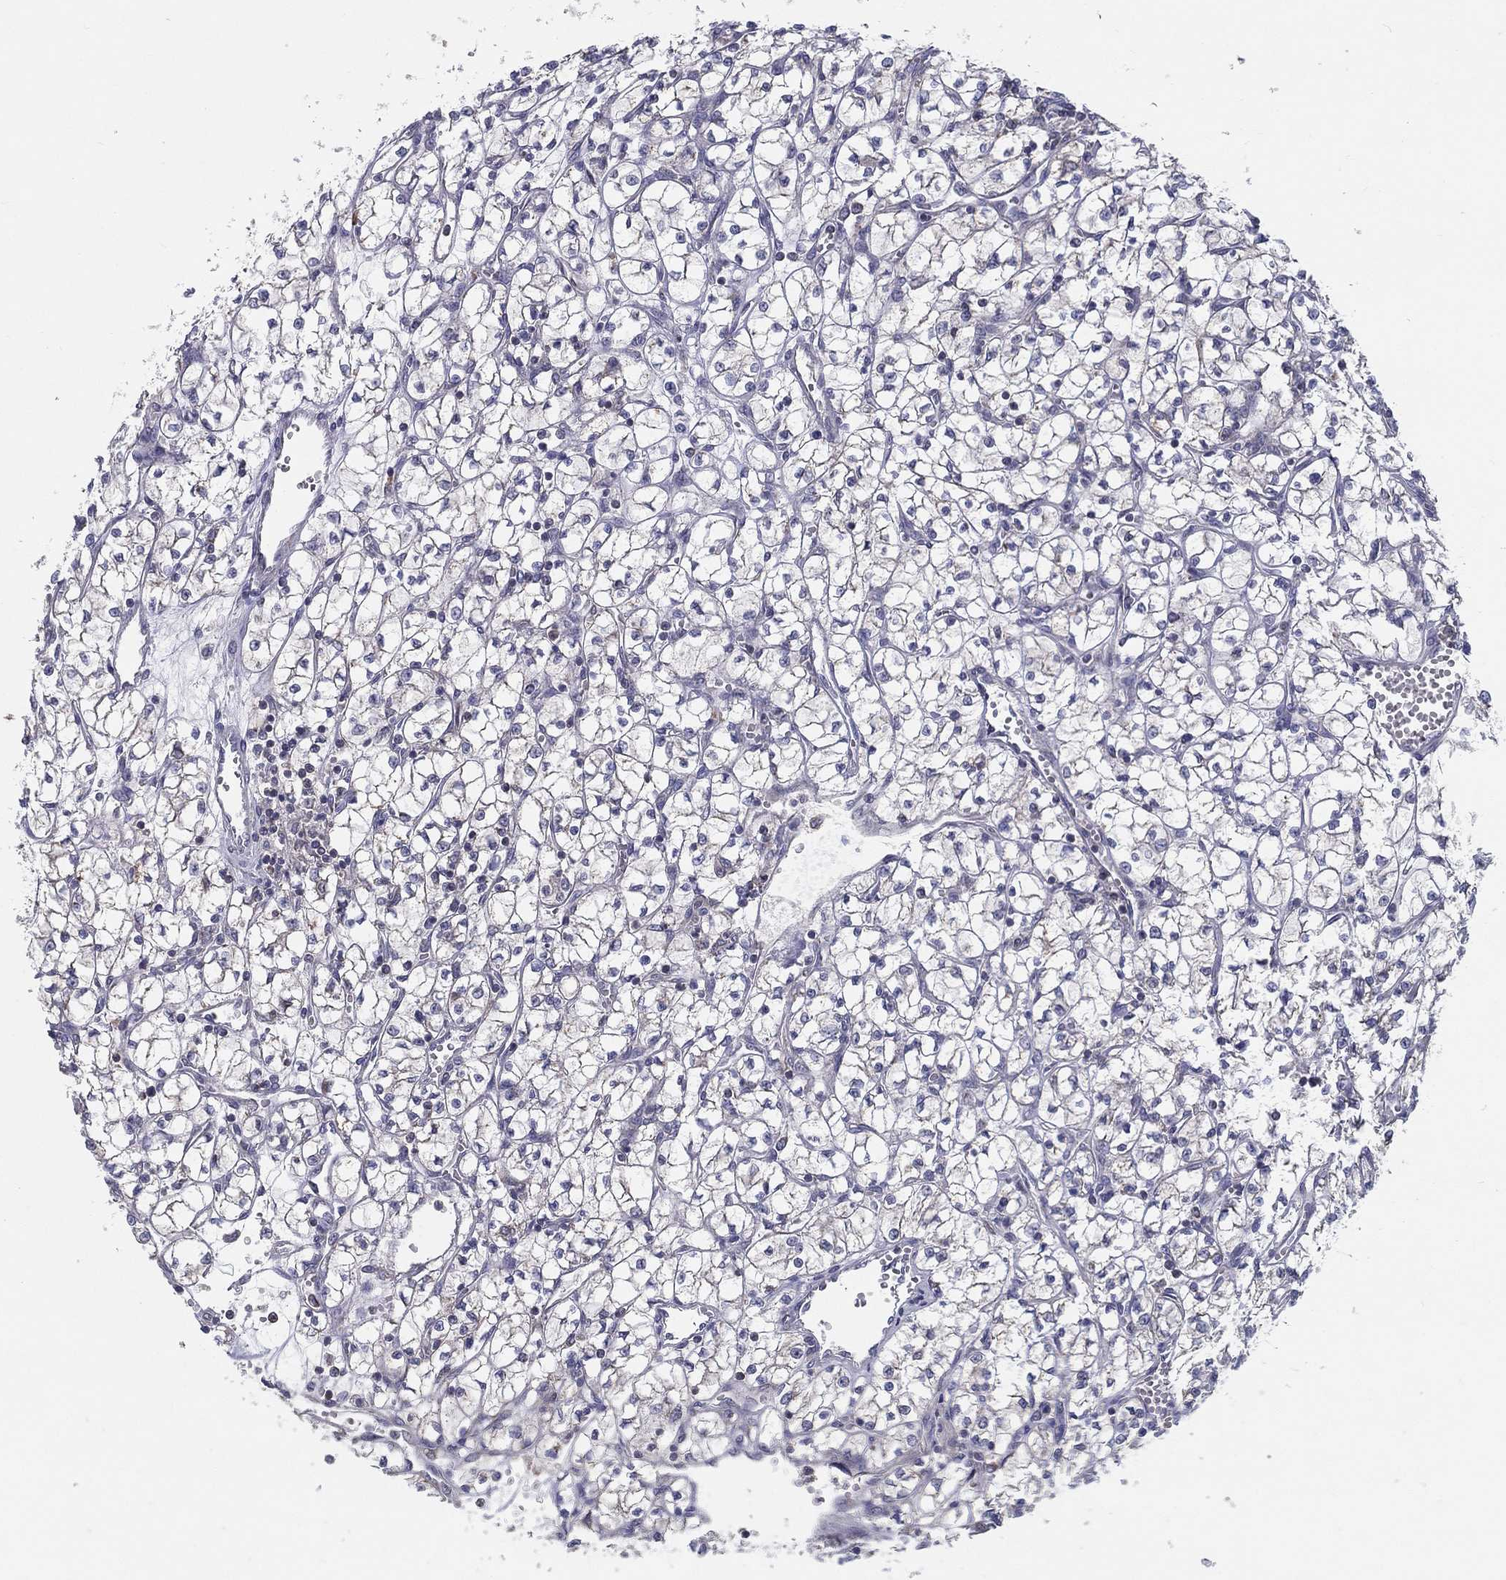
{"staining": {"intensity": "negative", "quantity": "none", "location": "none"}, "tissue": "renal cancer", "cell_type": "Tumor cells", "image_type": "cancer", "snomed": [{"axis": "morphology", "description": "Adenocarcinoma, NOS"}, {"axis": "topography", "description": "Kidney"}], "caption": "Immunohistochemistry image of adenocarcinoma (renal) stained for a protein (brown), which exhibits no positivity in tumor cells. The staining was performed using DAB (3,3'-diaminobenzidine) to visualize the protein expression in brown, while the nuclei were stained in blue with hematoxylin (Magnification: 20x).", "gene": "PCSK1", "patient": {"sex": "female", "age": 64}}